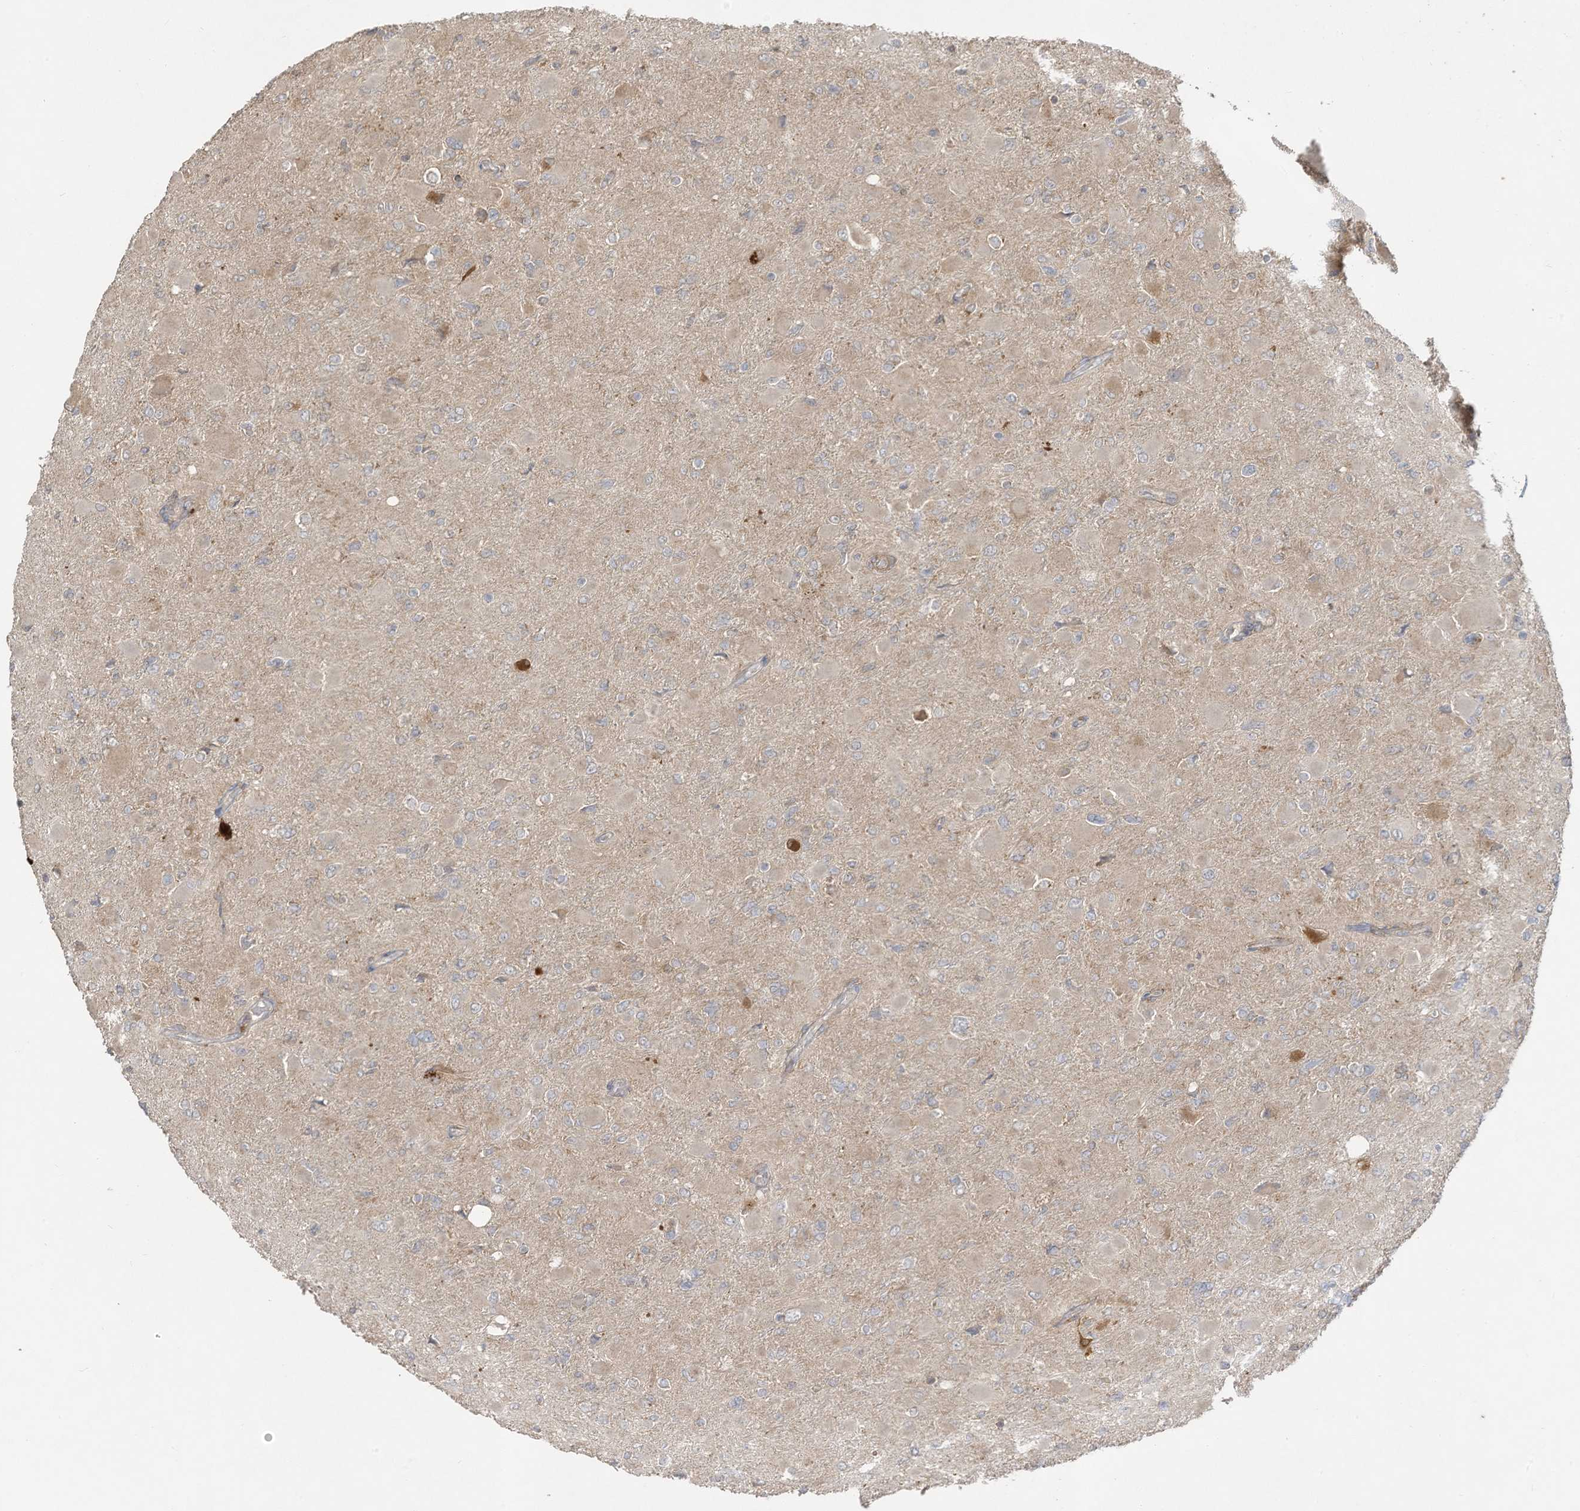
{"staining": {"intensity": "weak", "quantity": "25%-75%", "location": "cytoplasmic/membranous"}, "tissue": "glioma", "cell_type": "Tumor cells", "image_type": "cancer", "snomed": [{"axis": "morphology", "description": "Glioma, malignant, High grade"}, {"axis": "topography", "description": "Cerebral cortex"}], "caption": "Weak cytoplasmic/membranous expression for a protein is present in approximately 25%-75% of tumor cells of malignant high-grade glioma using IHC.", "gene": "LDAH", "patient": {"sex": "female", "age": 36}}